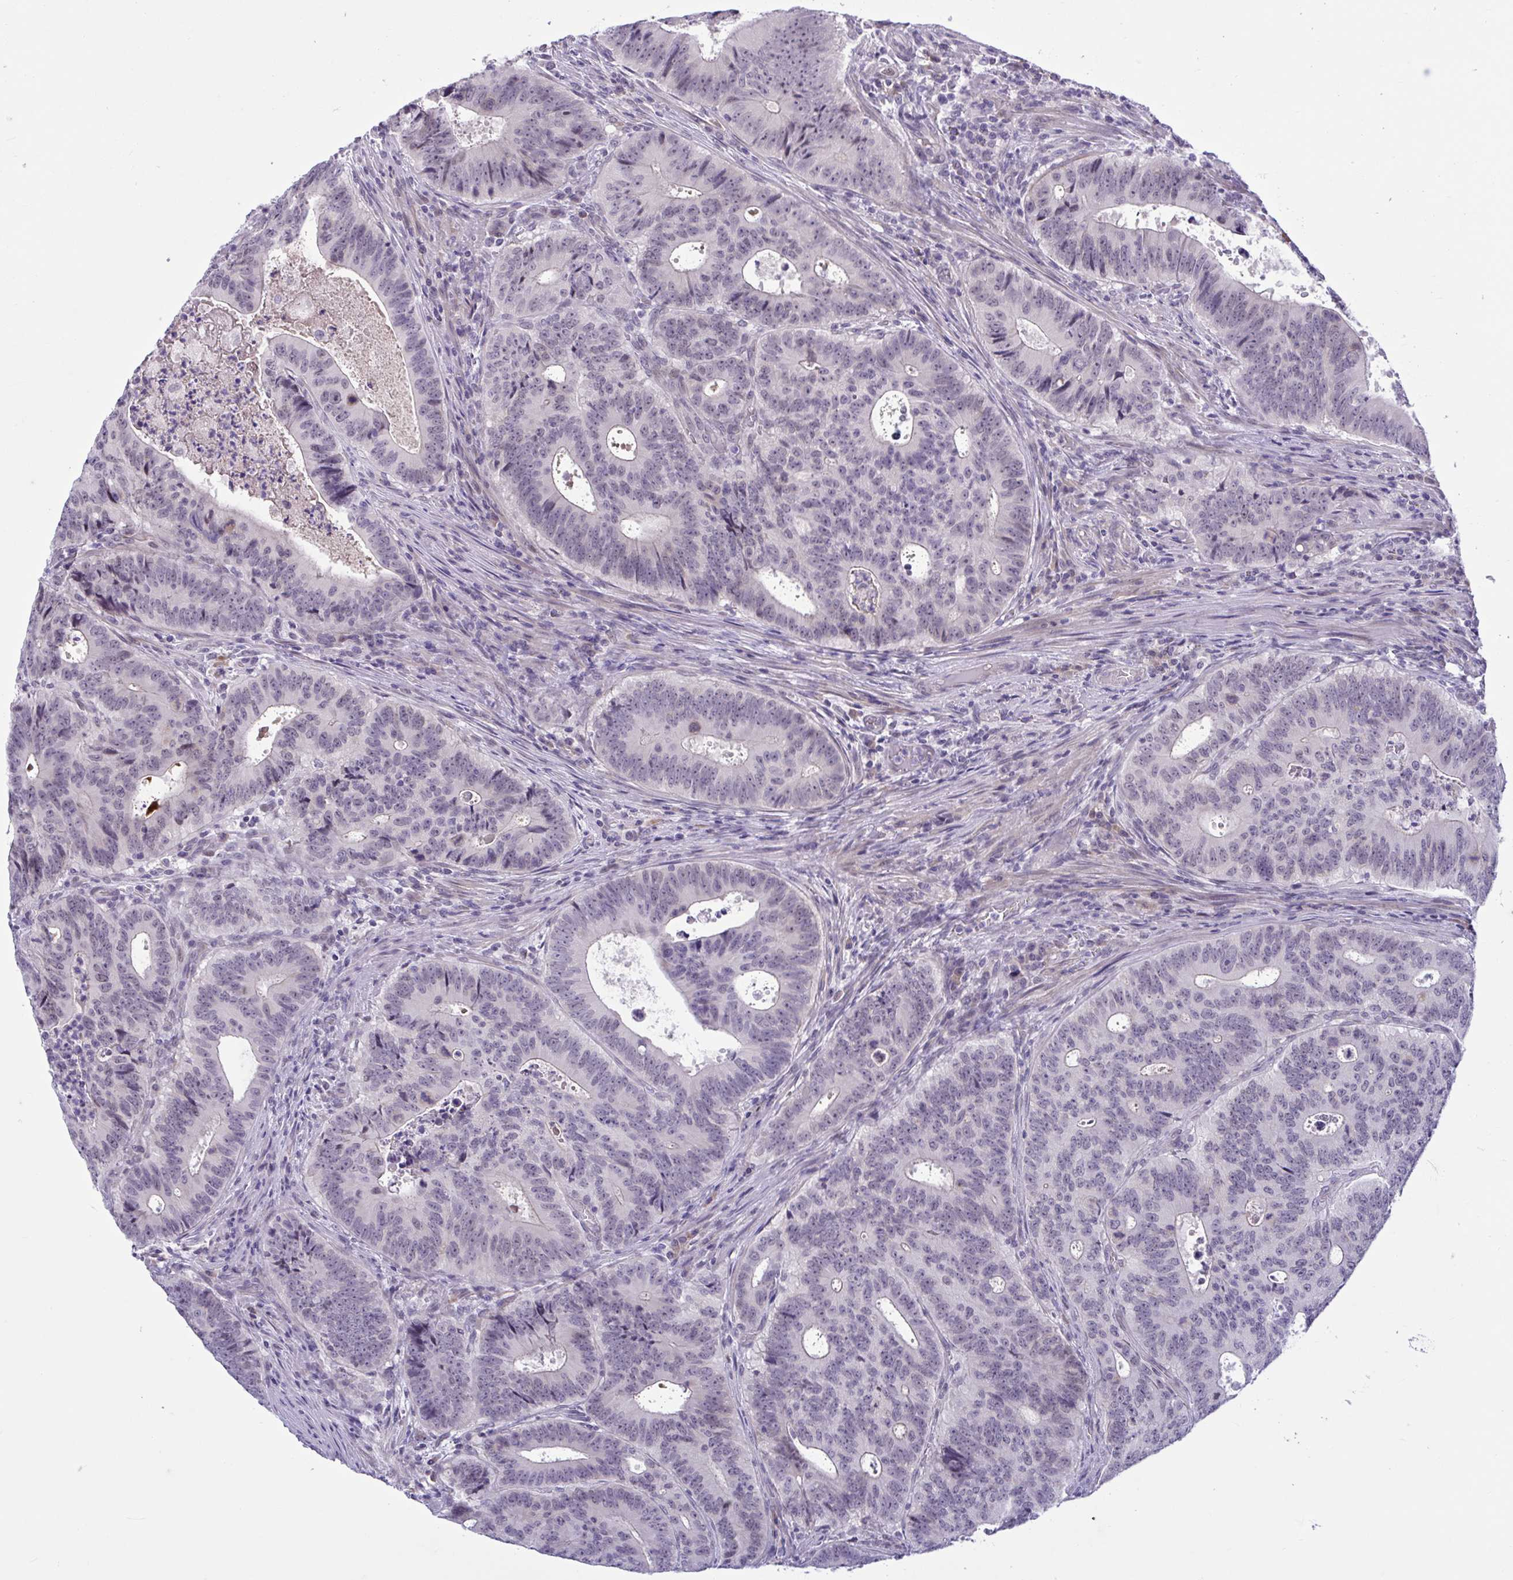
{"staining": {"intensity": "negative", "quantity": "none", "location": "none"}, "tissue": "colorectal cancer", "cell_type": "Tumor cells", "image_type": "cancer", "snomed": [{"axis": "morphology", "description": "Adenocarcinoma, NOS"}, {"axis": "topography", "description": "Colon"}], "caption": "IHC photomicrograph of neoplastic tissue: human adenocarcinoma (colorectal) stained with DAB (3,3'-diaminobenzidine) reveals no significant protein staining in tumor cells.", "gene": "CNGB3", "patient": {"sex": "male", "age": 62}}